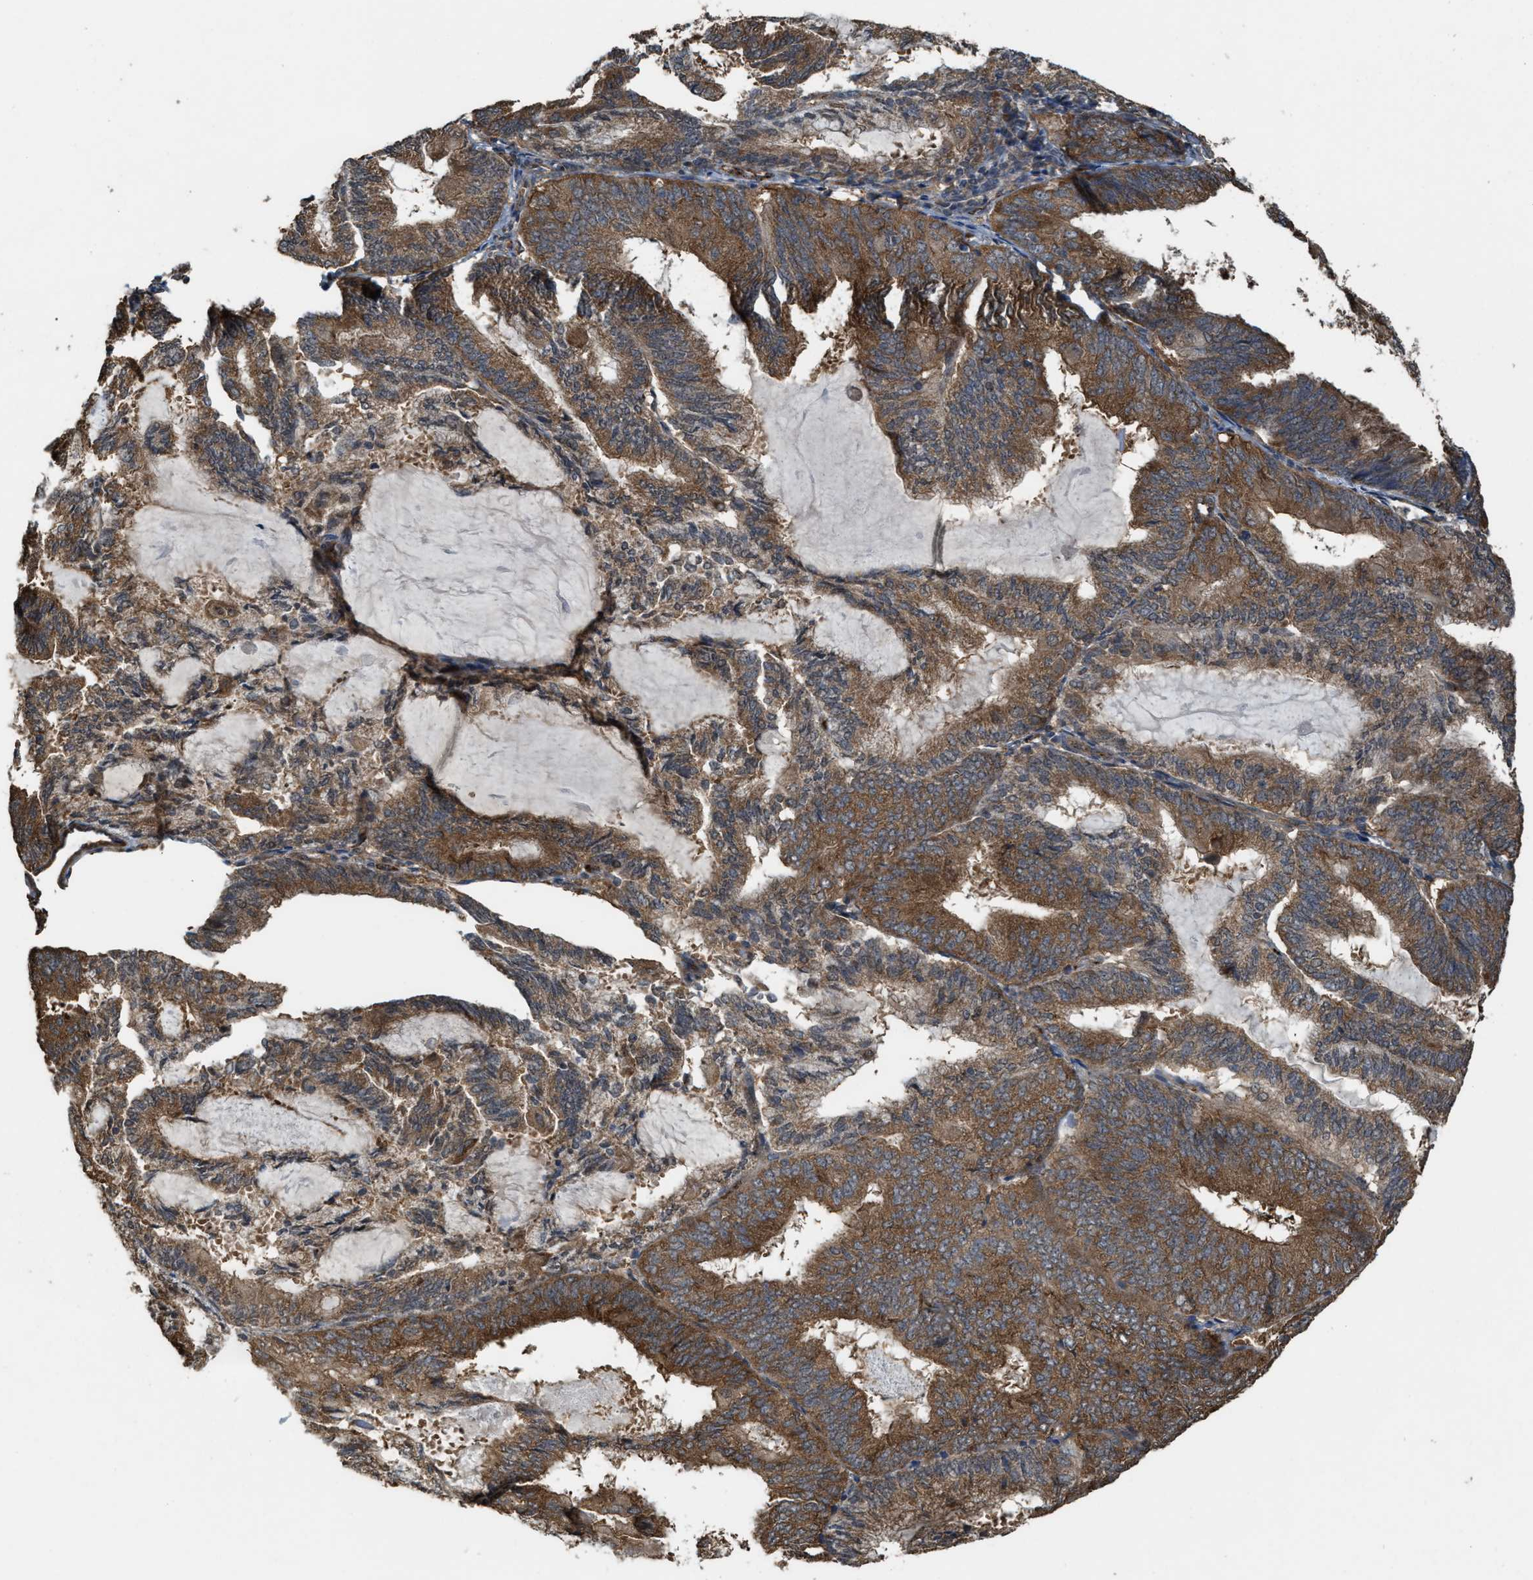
{"staining": {"intensity": "moderate", "quantity": ">75%", "location": "cytoplasmic/membranous"}, "tissue": "endometrial cancer", "cell_type": "Tumor cells", "image_type": "cancer", "snomed": [{"axis": "morphology", "description": "Adenocarcinoma, NOS"}, {"axis": "topography", "description": "Endometrium"}], "caption": "Protein expression analysis of endometrial adenocarcinoma reveals moderate cytoplasmic/membranous expression in approximately >75% of tumor cells. (Brightfield microscopy of DAB IHC at high magnification).", "gene": "ARHGEF5", "patient": {"sex": "female", "age": 81}}